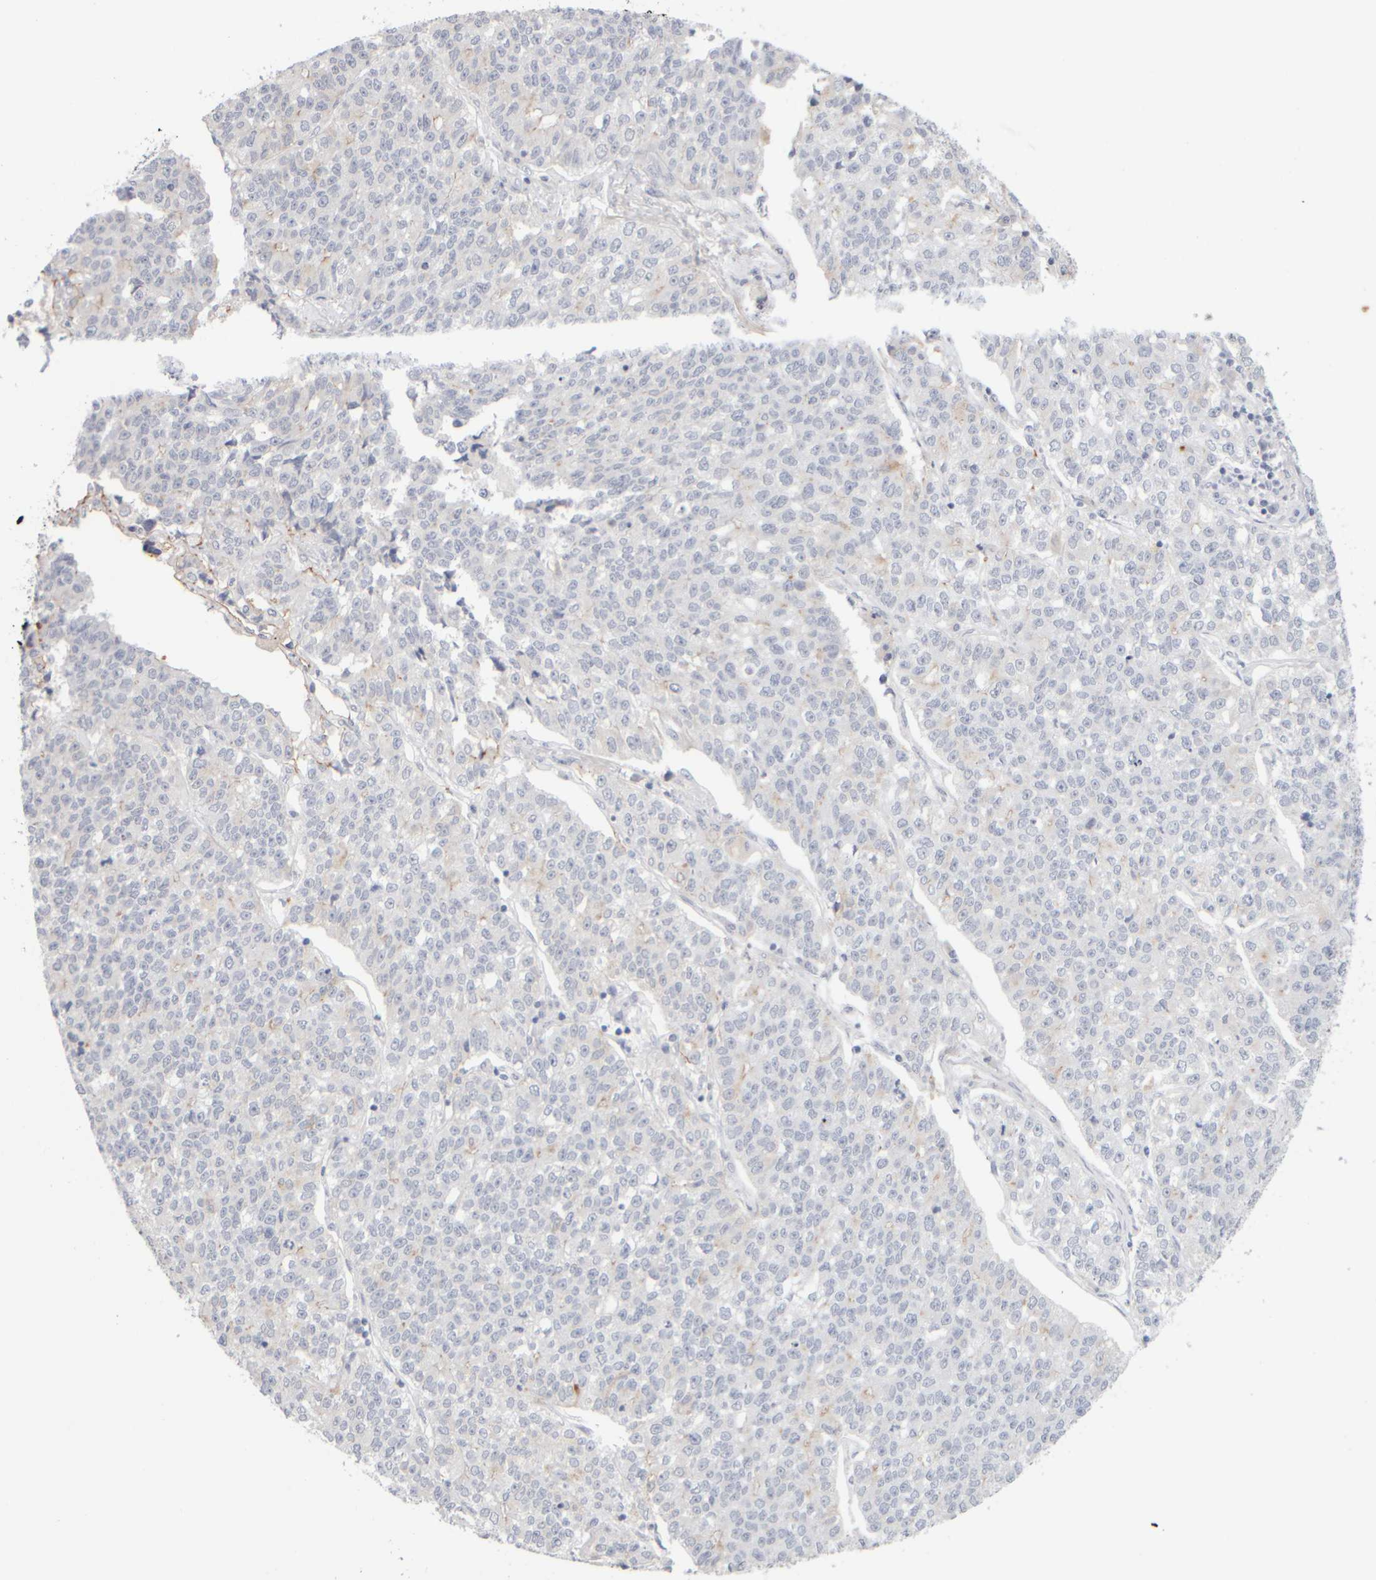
{"staining": {"intensity": "negative", "quantity": "none", "location": "none"}, "tissue": "lung cancer", "cell_type": "Tumor cells", "image_type": "cancer", "snomed": [{"axis": "morphology", "description": "Adenocarcinoma, NOS"}, {"axis": "topography", "description": "Lung"}], "caption": "Lung cancer (adenocarcinoma) was stained to show a protein in brown. There is no significant staining in tumor cells. Nuclei are stained in blue.", "gene": "GOPC", "patient": {"sex": "male", "age": 49}}